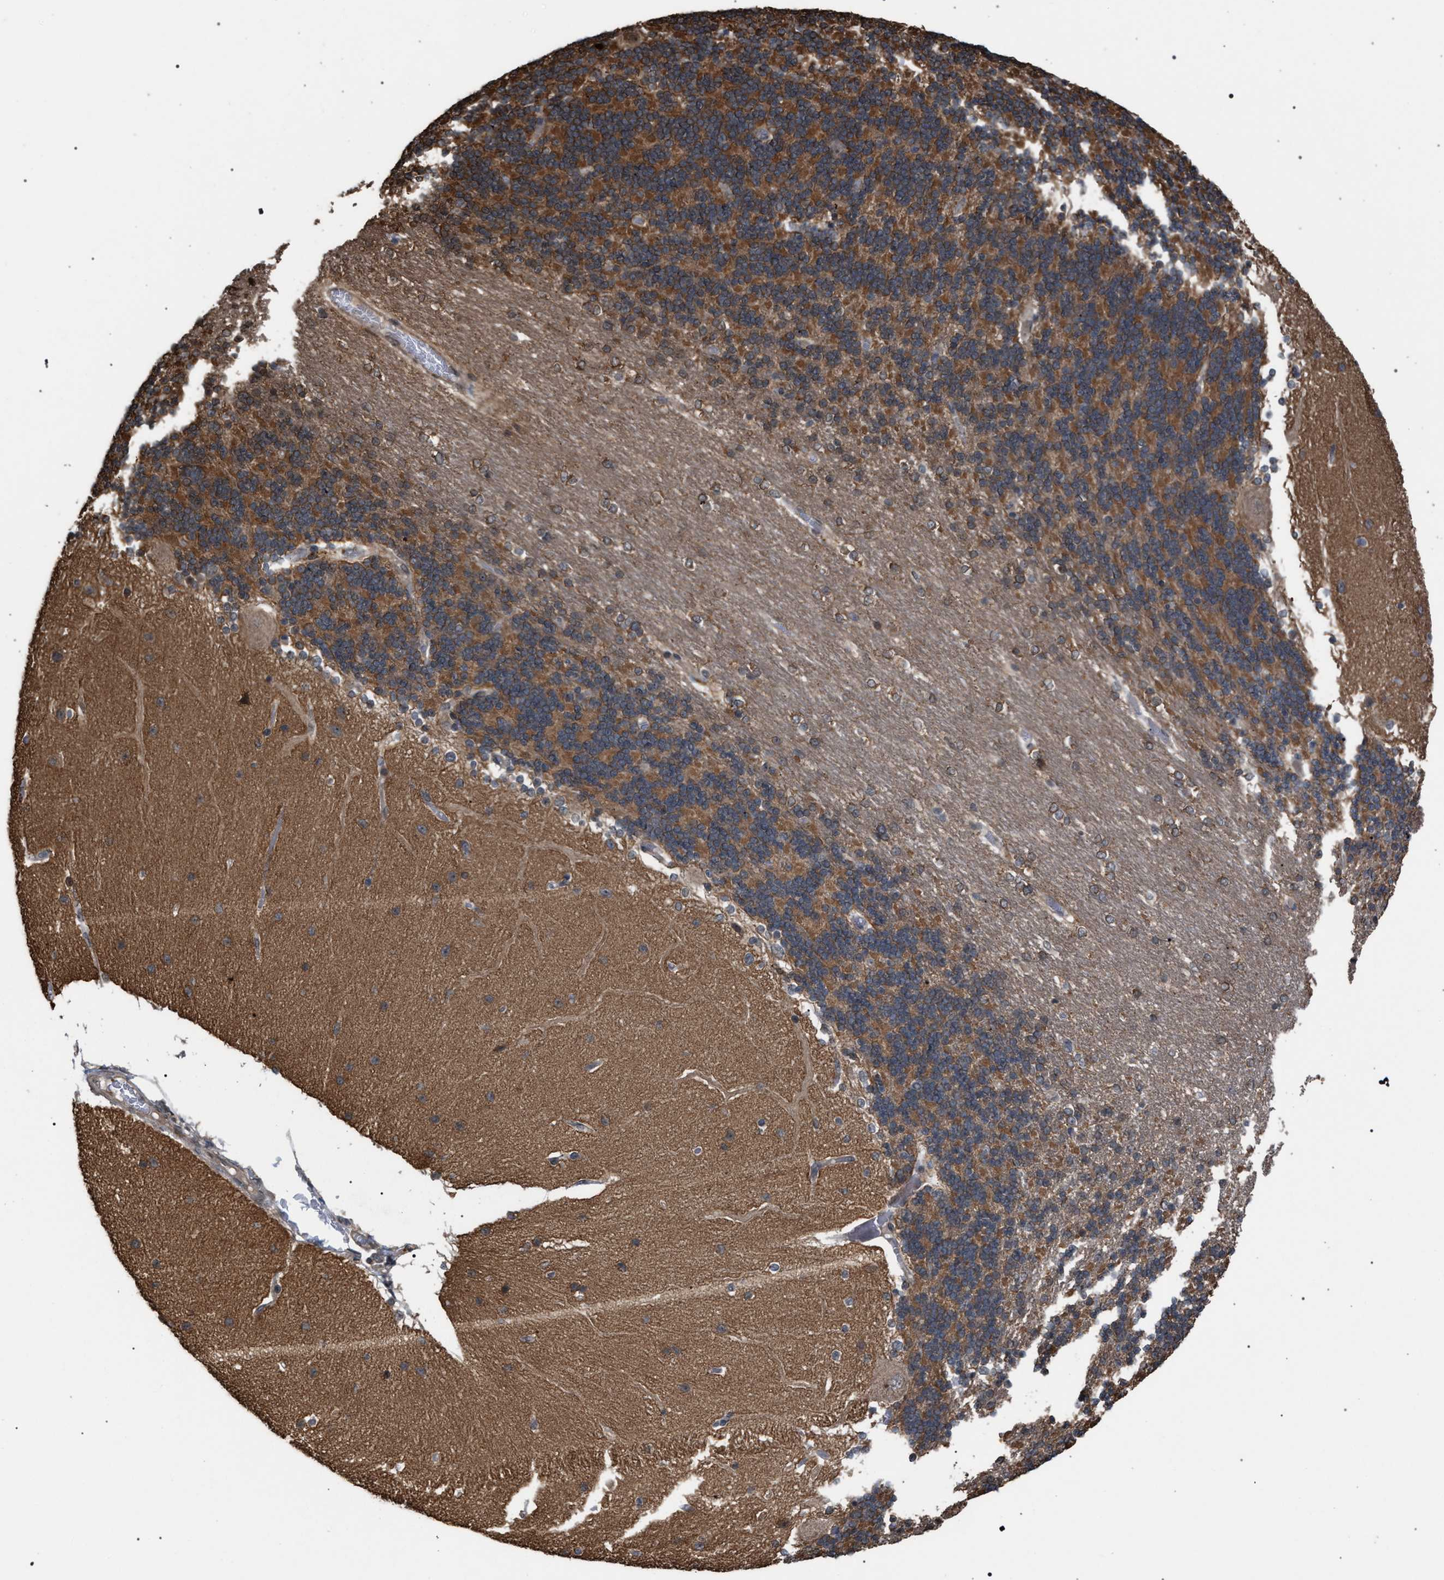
{"staining": {"intensity": "moderate", "quantity": ">75%", "location": "cytoplasmic/membranous"}, "tissue": "cerebellum", "cell_type": "Cells in granular layer", "image_type": "normal", "snomed": [{"axis": "morphology", "description": "Normal tissue, NOS"}, {"axis": "topography", "description": "Cerebellum"}], "caption": "Protein positivity by immunohistochemistry reveals moderate cytoplasmic/membranous positivity in approximately >75% of cells in granular layer in unremarkable cerebellum. (brown staining indicates protein expression, while blue staining denotes nuclei).", "gene": "IRAK4", "patient": {"sex": "female", "age": 54}}